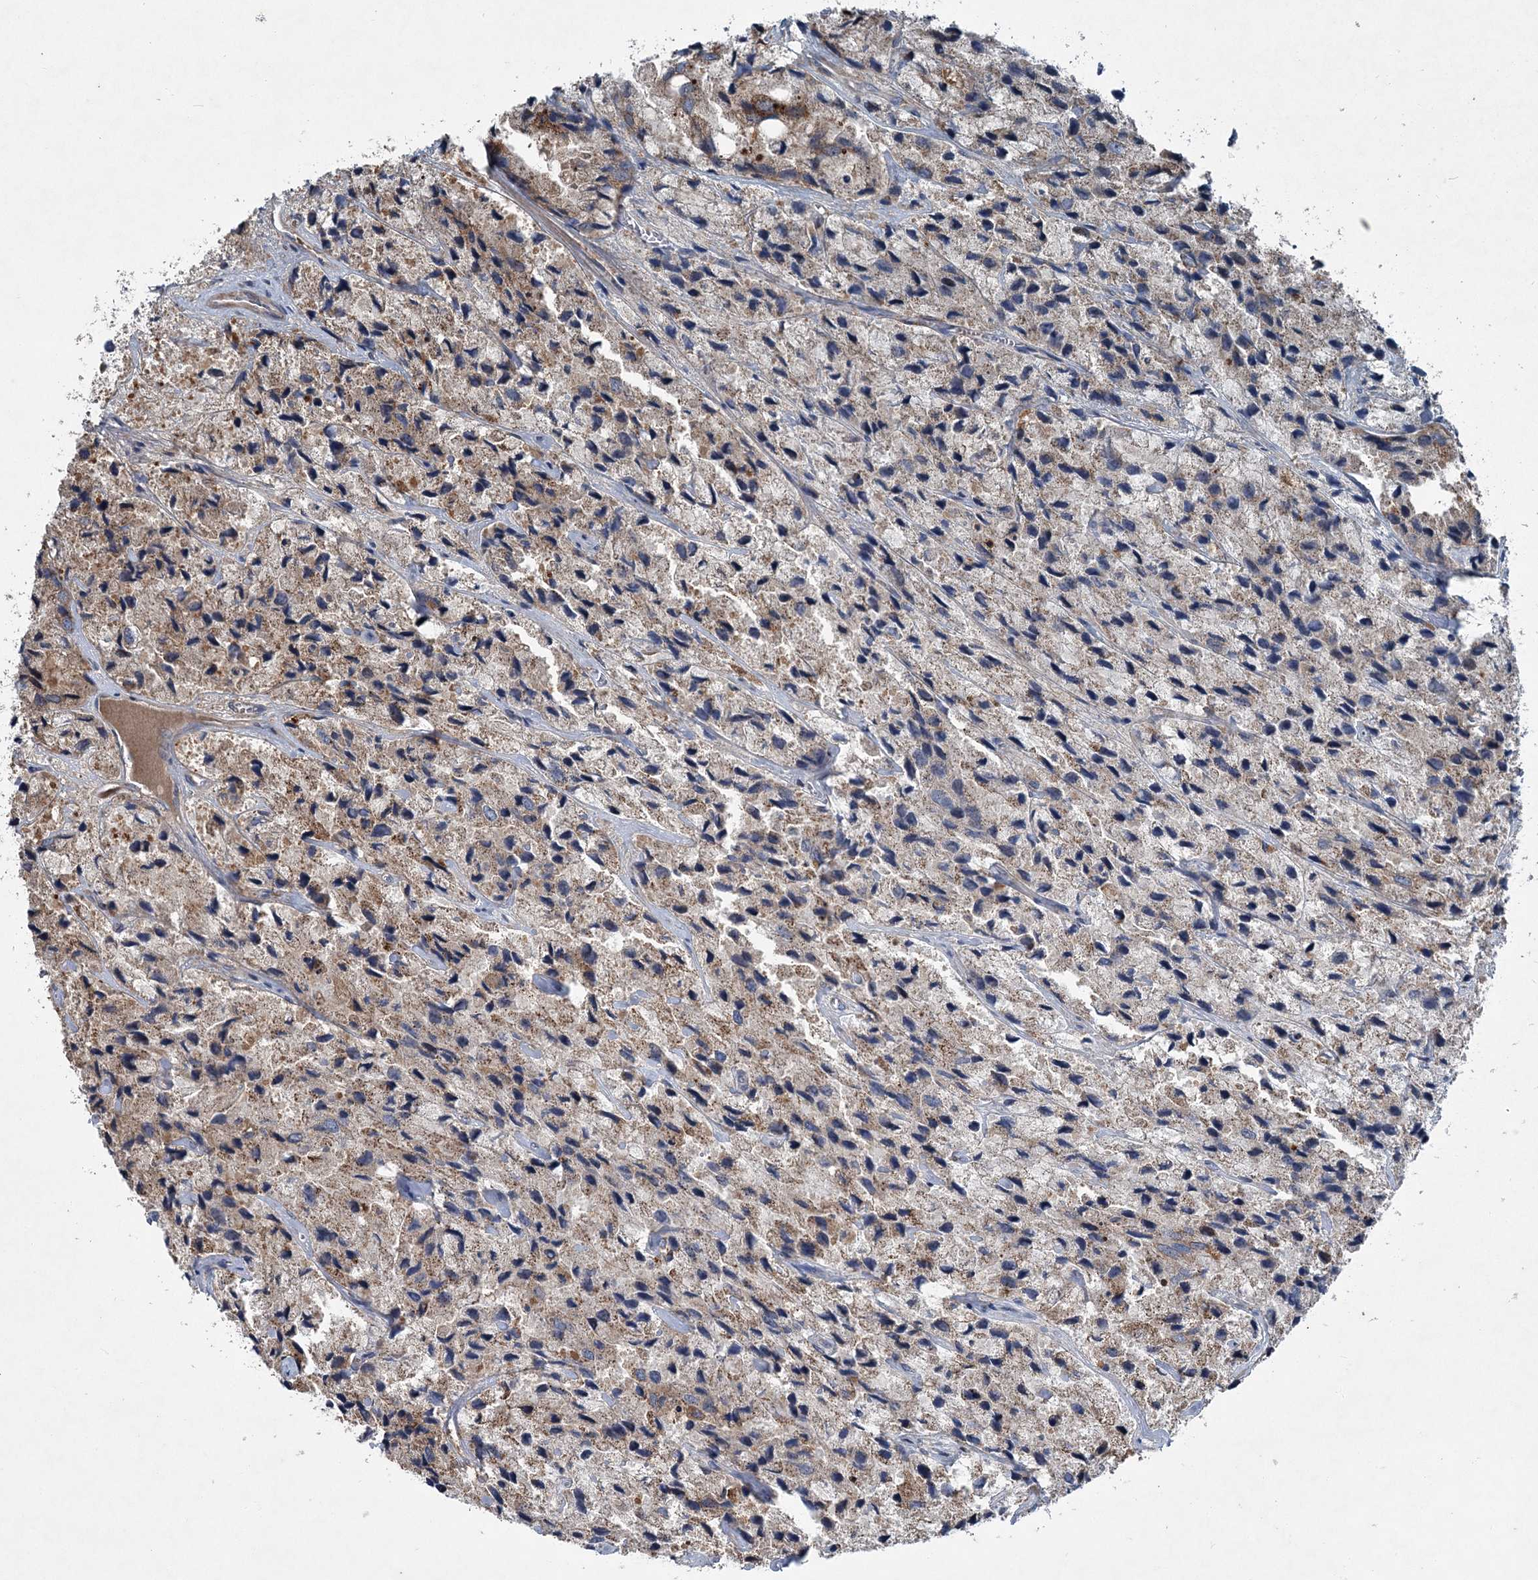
{"staining": {"intensity": "weak", "quantity": "25%-75%", "location": "cytoplasmic/membranous"}, "tissue": "prostate cancer", "cell_type": "Tumor cells", "image_type": "cancer", "snomed": [{"axis": "morphology", "description": "Adenocarcinoma, High grade"}, {"axis": "topography", "description": "Prostate"}], "caption": "A brown stain shows weak cytoplasmic/membranous positivity of a protein in adenocarcinoma (high-grade) (prostate) tumor cells.", "gene": "SPOPL", "patient": {"sex": "male", "age": 66}}